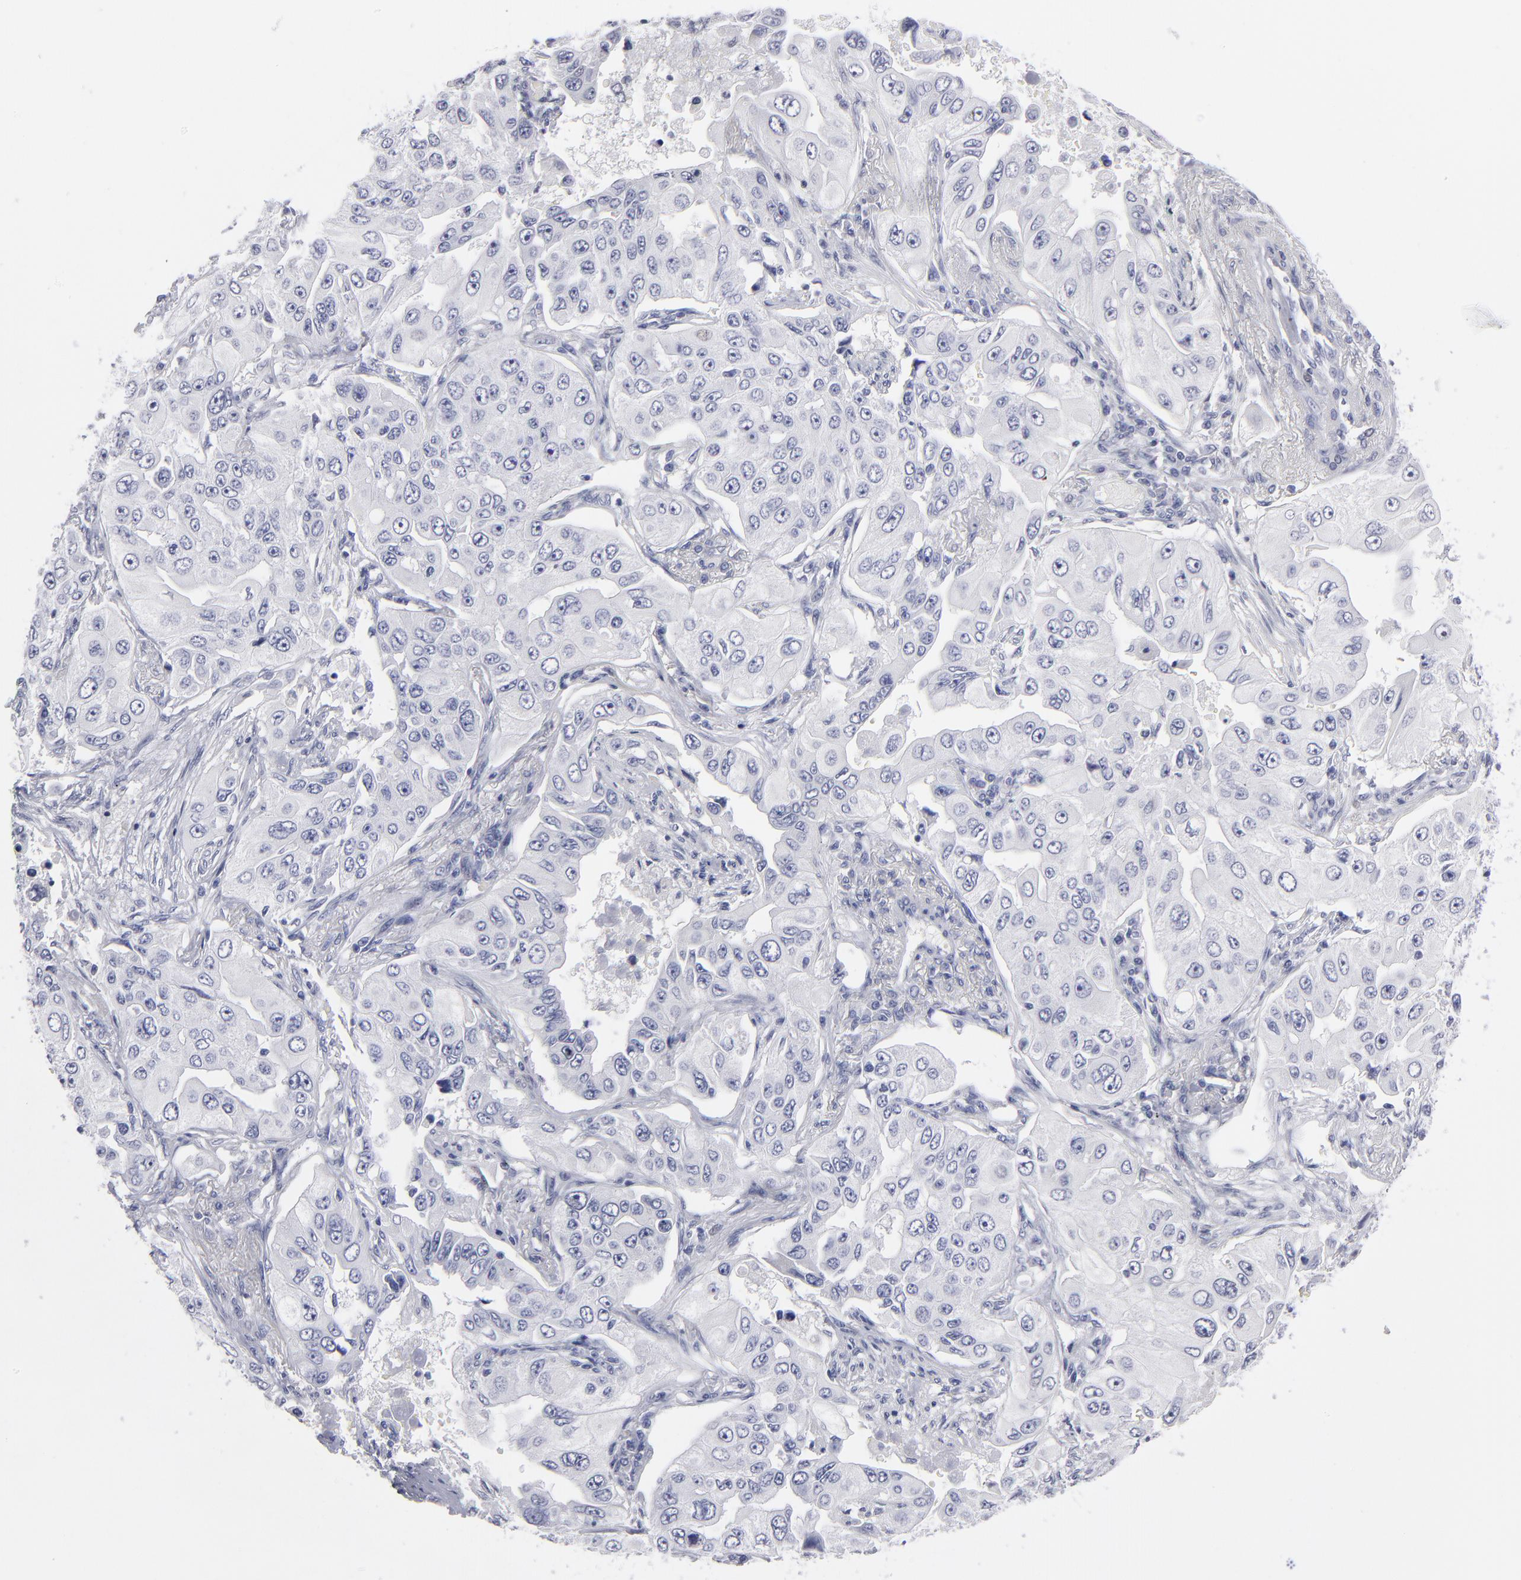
{"staining": {"intensity": "negative", "quantity": "none", "location": "none"}, "tissue": "lung cancer", "cell_type": "Tumor cells", "image_type": "cancer", "snomed": [{"axis": "morphology", "description": "Adenocarcinoma, NOS"}, {"axis": "topography", "description": "Lung"}], "caption": "A photomicrograph of human adenocarcinoma (lung) is negative for staining in tumor cells.", "gene": "CADM3", "patient": {"sex": "male", "age": 84}}